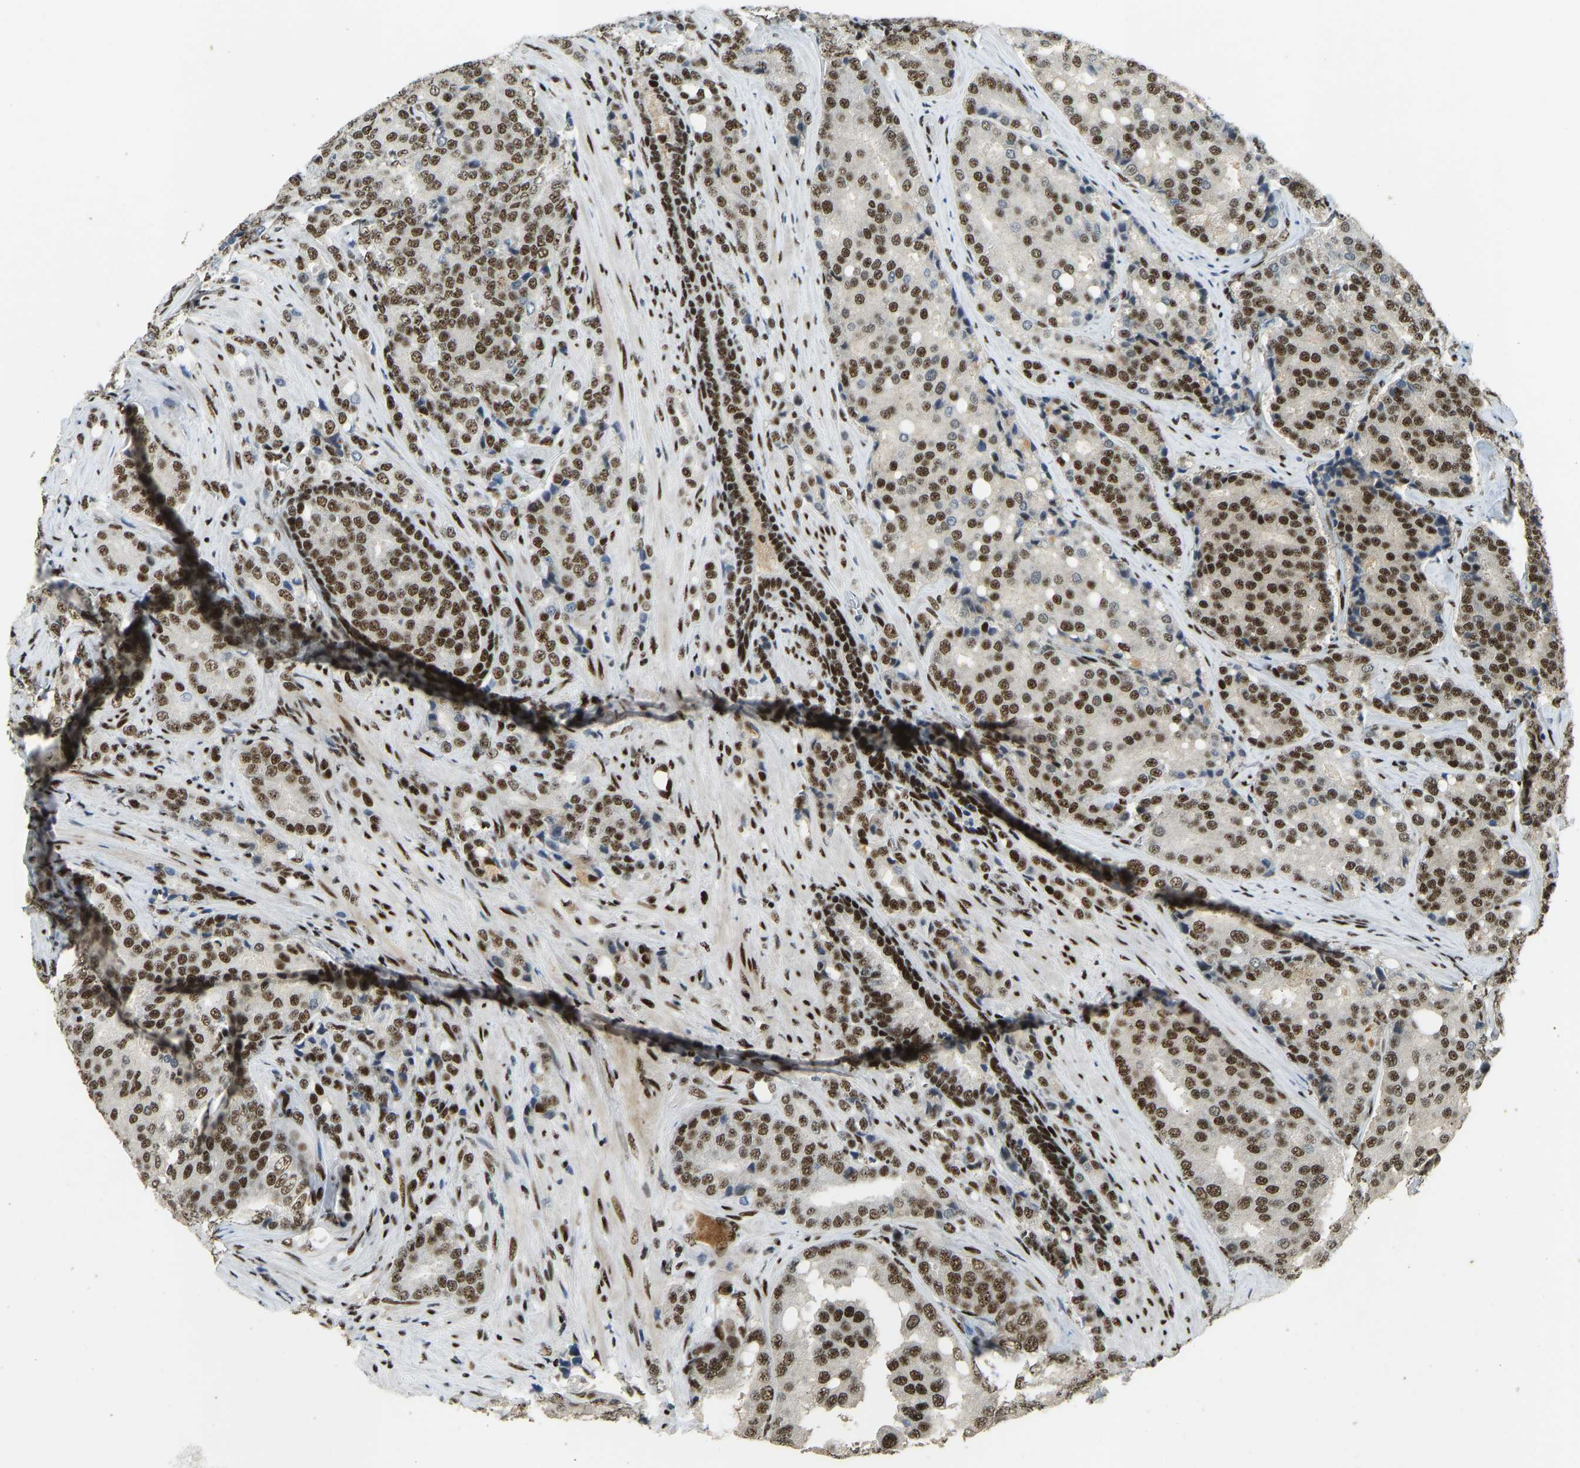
{"staining": {"intensity": "strong", "quantity": ">75%", "location": "nuclear"}, "tissue": "prostate cancer", "cell_type": "Tumor cells", "image_type": "cancer", "snomed": [{"axis": "morphology", "description": "Adenocarcinoma, High grade"}, {"axis": "topography", "description": "Prostate"}], "caption": "Immunohistochemical staining of human adenocarcinoma (high-grade) (prostate) displays high levels of strong nuclear protein expression in about >75% of tumor cells.", "gene": "FOXK1", "patient": {"sex": "male", "age": 50}}